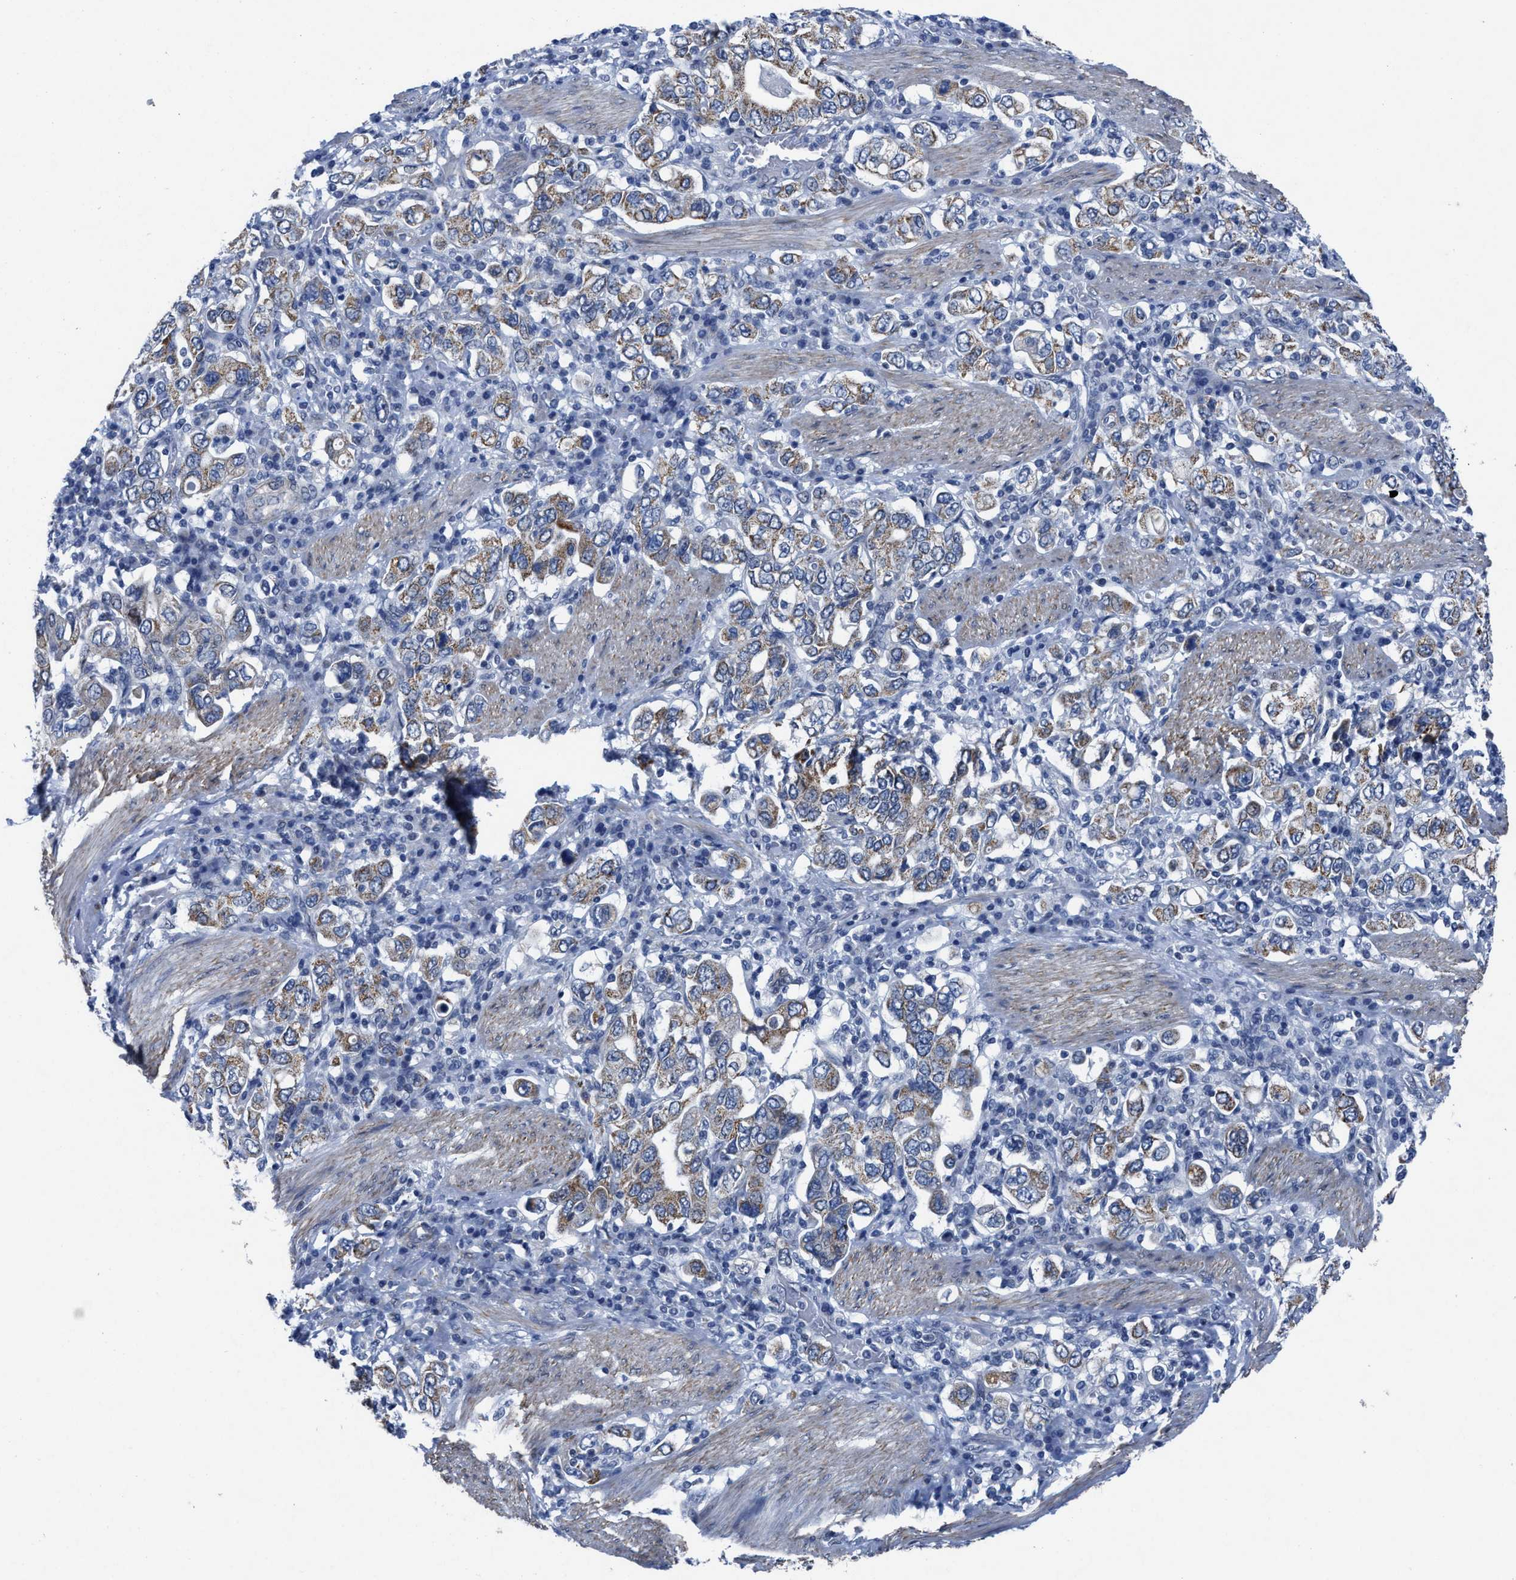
{"staining": {"intensity": "moderate", "quantity": ">75%", "location": "cytoplasmic/membranous"}, "tissue": "stomach cancer", "cell_type": "Tumor cells", "image_type": "cancer", "snomed": [{"axis": "morphology", "description": "Adenocarcinoma, NOS"}, {"axis": "topography", "description": "Stomach, upper"}], "caption": "Immunohistochemical staining of stomach cancer shows medium levels of moderate cytoplasmic/membranous expression in approximately >75% of tumor cells. (IHC, brightfield microscopy, high magnification).", "gene": "ID3", "patient": {"sex": "male", "age": 62}}